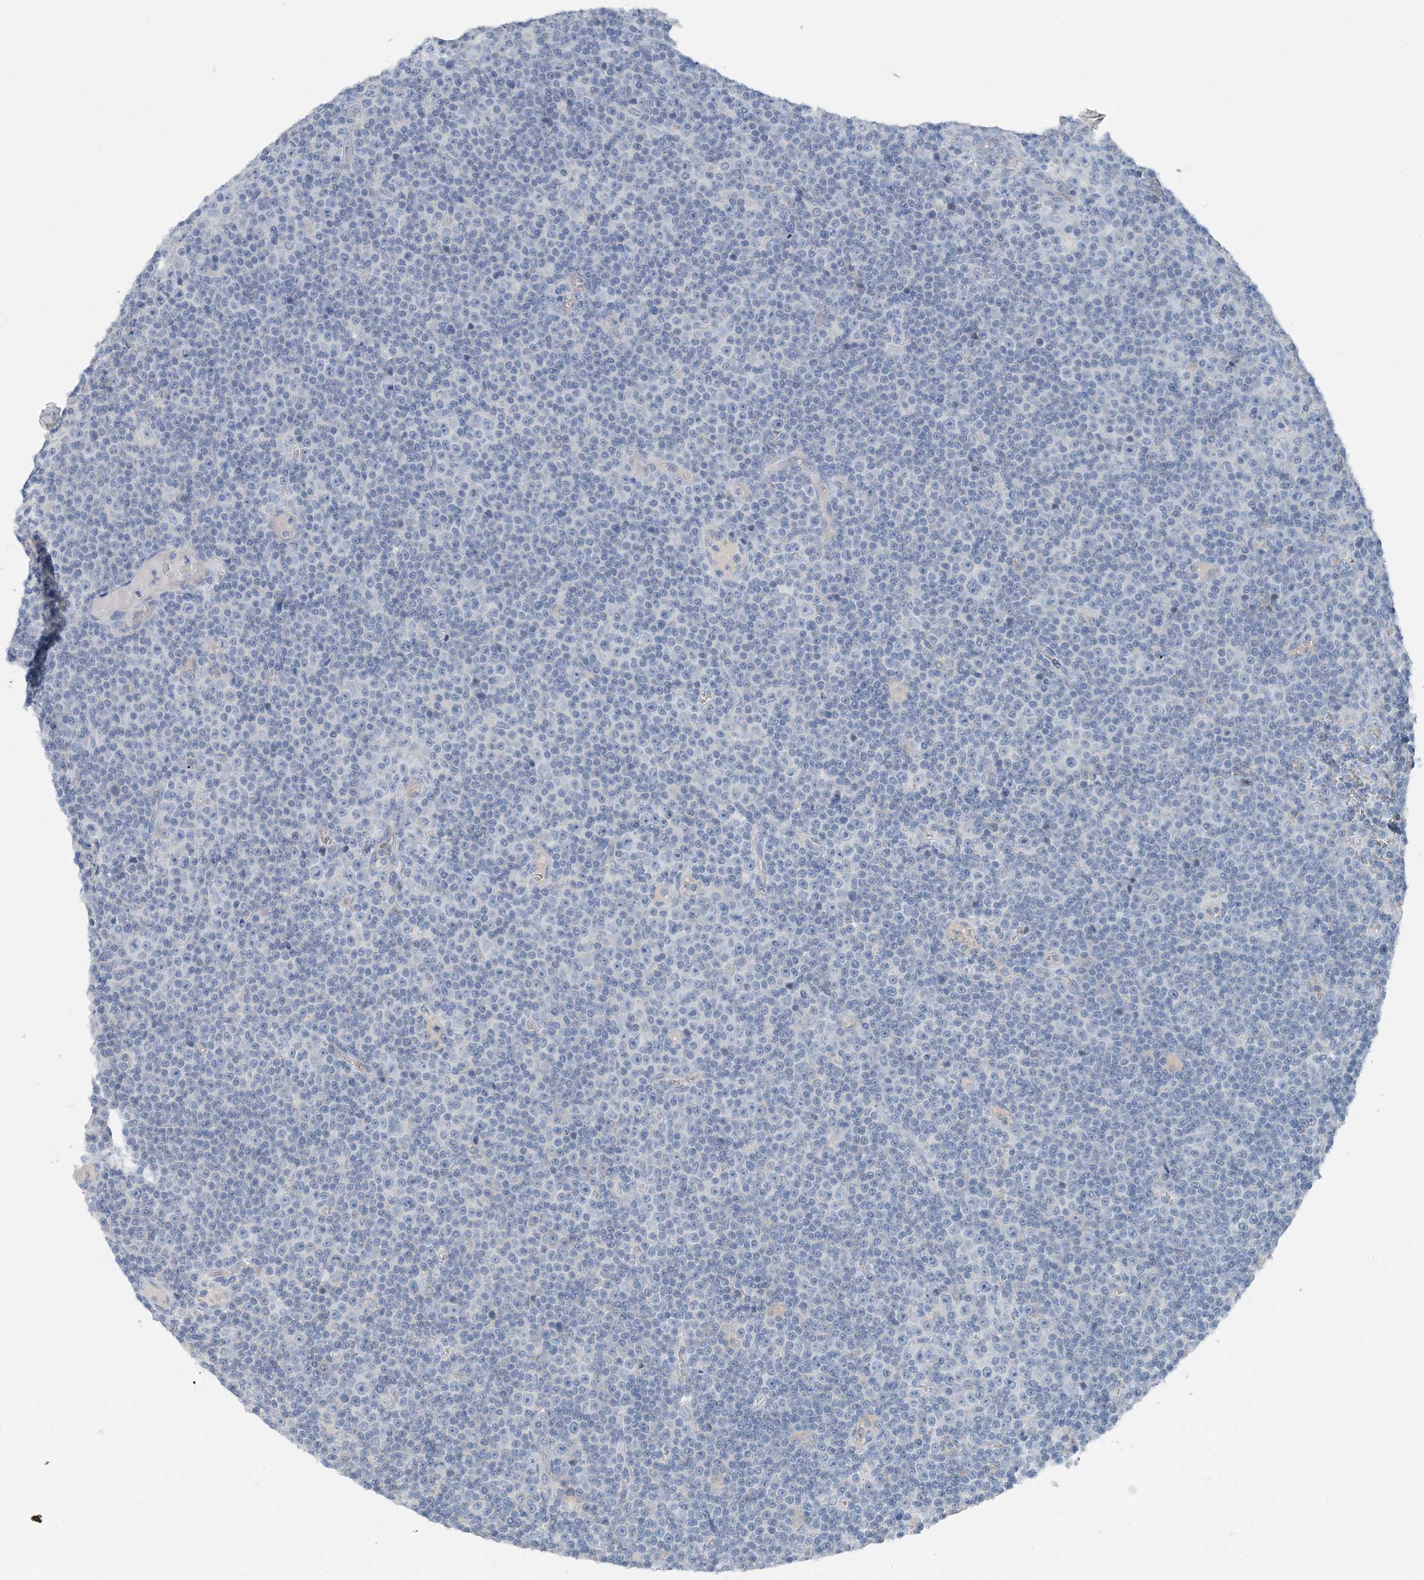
{"staining": {"intensity": "negative", "quantity": "none", "location": "none"}, "tissue": "lymphoma", "cell_type": "Tumor cells", "image_type": "cancer", "snomed": [{"axis": "morphology", "description": "Malignant lymphoma, non-Hodgkin's type, Low grade"}, {"axis": "topography", "description": "Lymph node"}], "caption": "Tumor cells are negative for brown protein staining in lymphoma.", "gene": "CTRL", "patient": {"sex": "female", "age": 67}}